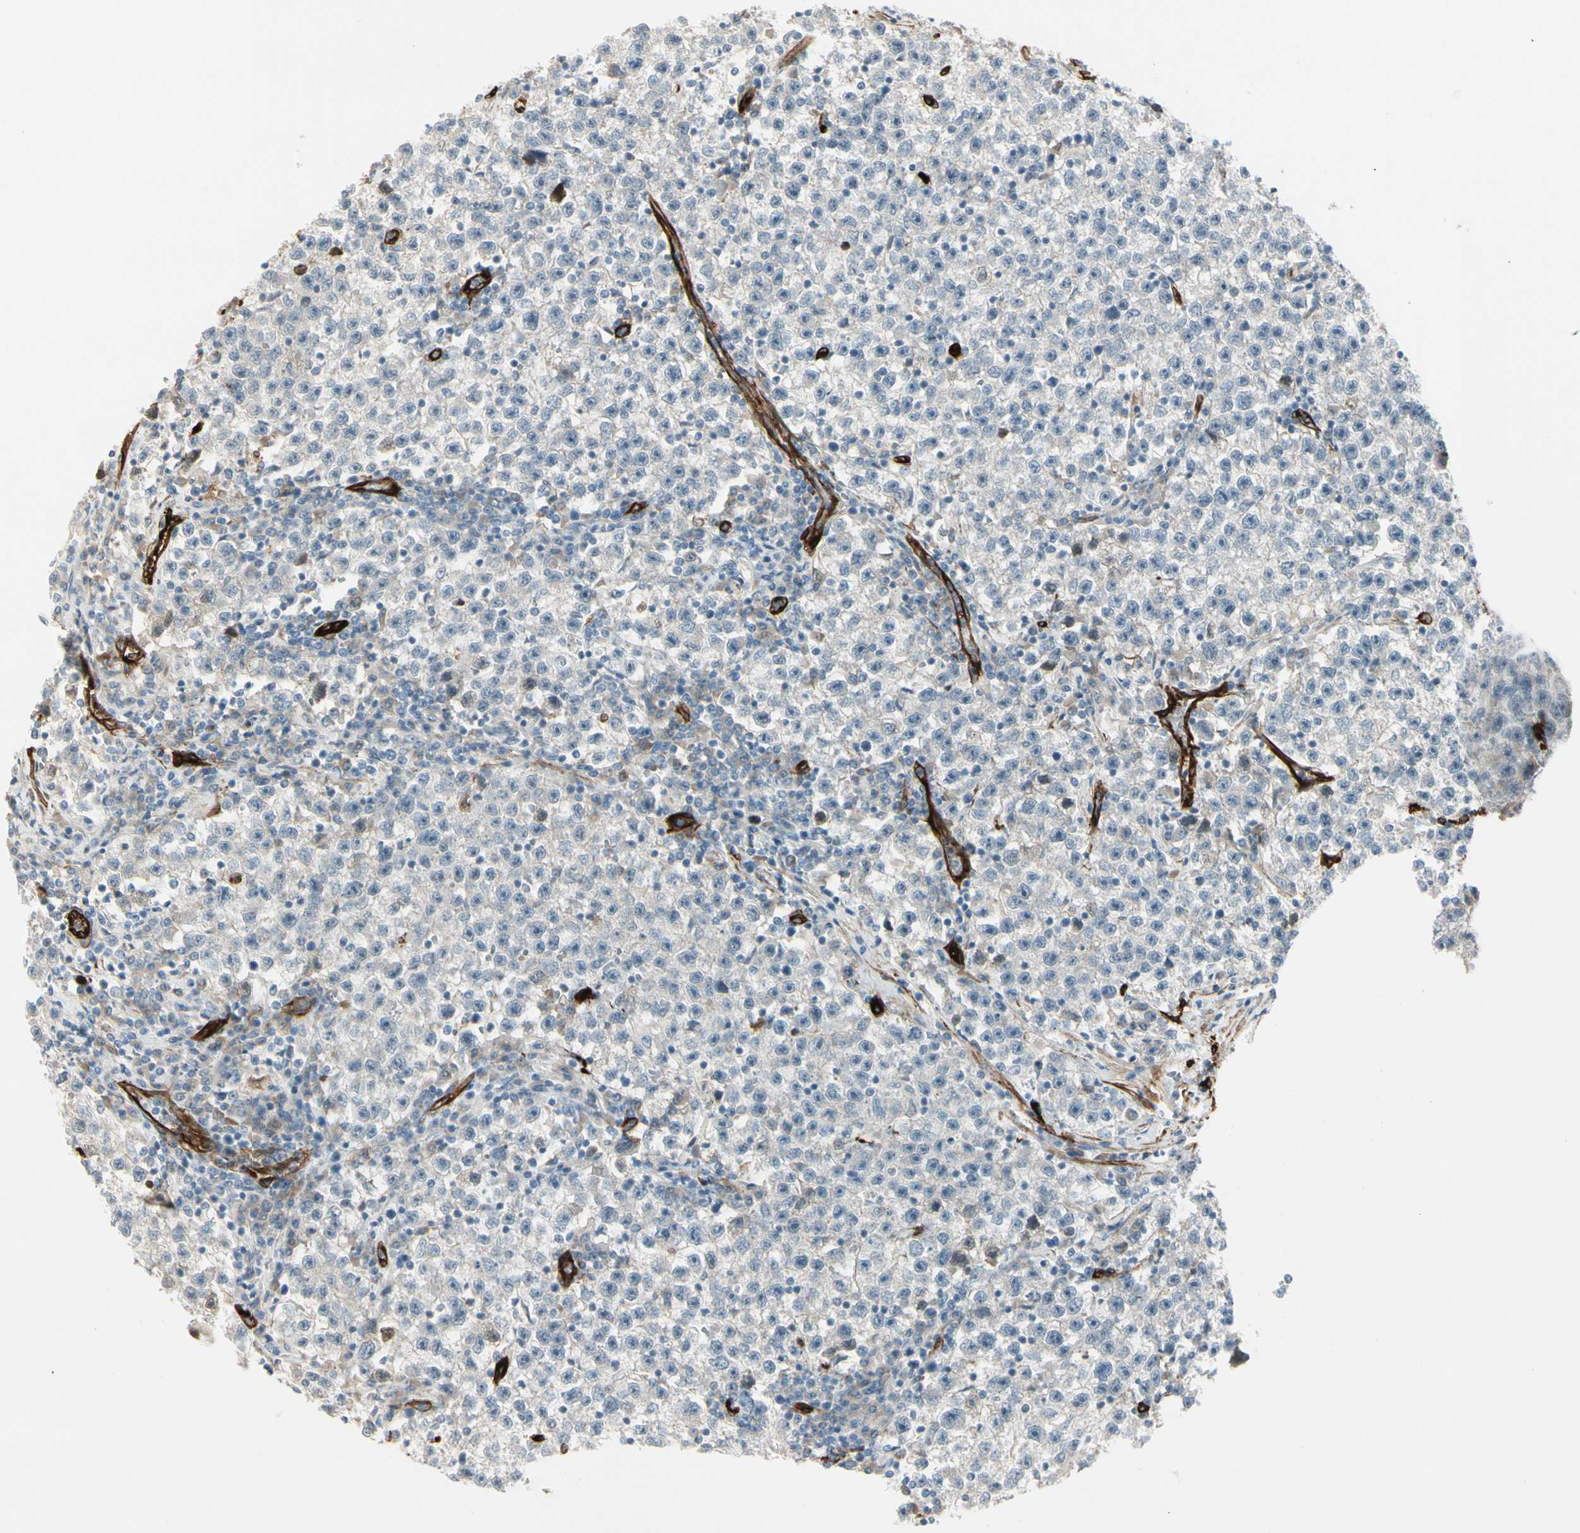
{"staining": {"intensity": "negative", "quantity": "none", "location": "none"}, "tissue": "testis cancer", "cell_type": "Tumor cells", "image_type": "cancer", "snomed": [{"axis": "morphology", "description": "Seminoma, NOS"}, {"axis": "topography", "description": "Testis"}], "caption": "Immunohistochemical staining of human testis cancer reveals no significant expression in tumor cells.", "gene": "MCAM", "patient": {"sex": "male", "age": 22}}